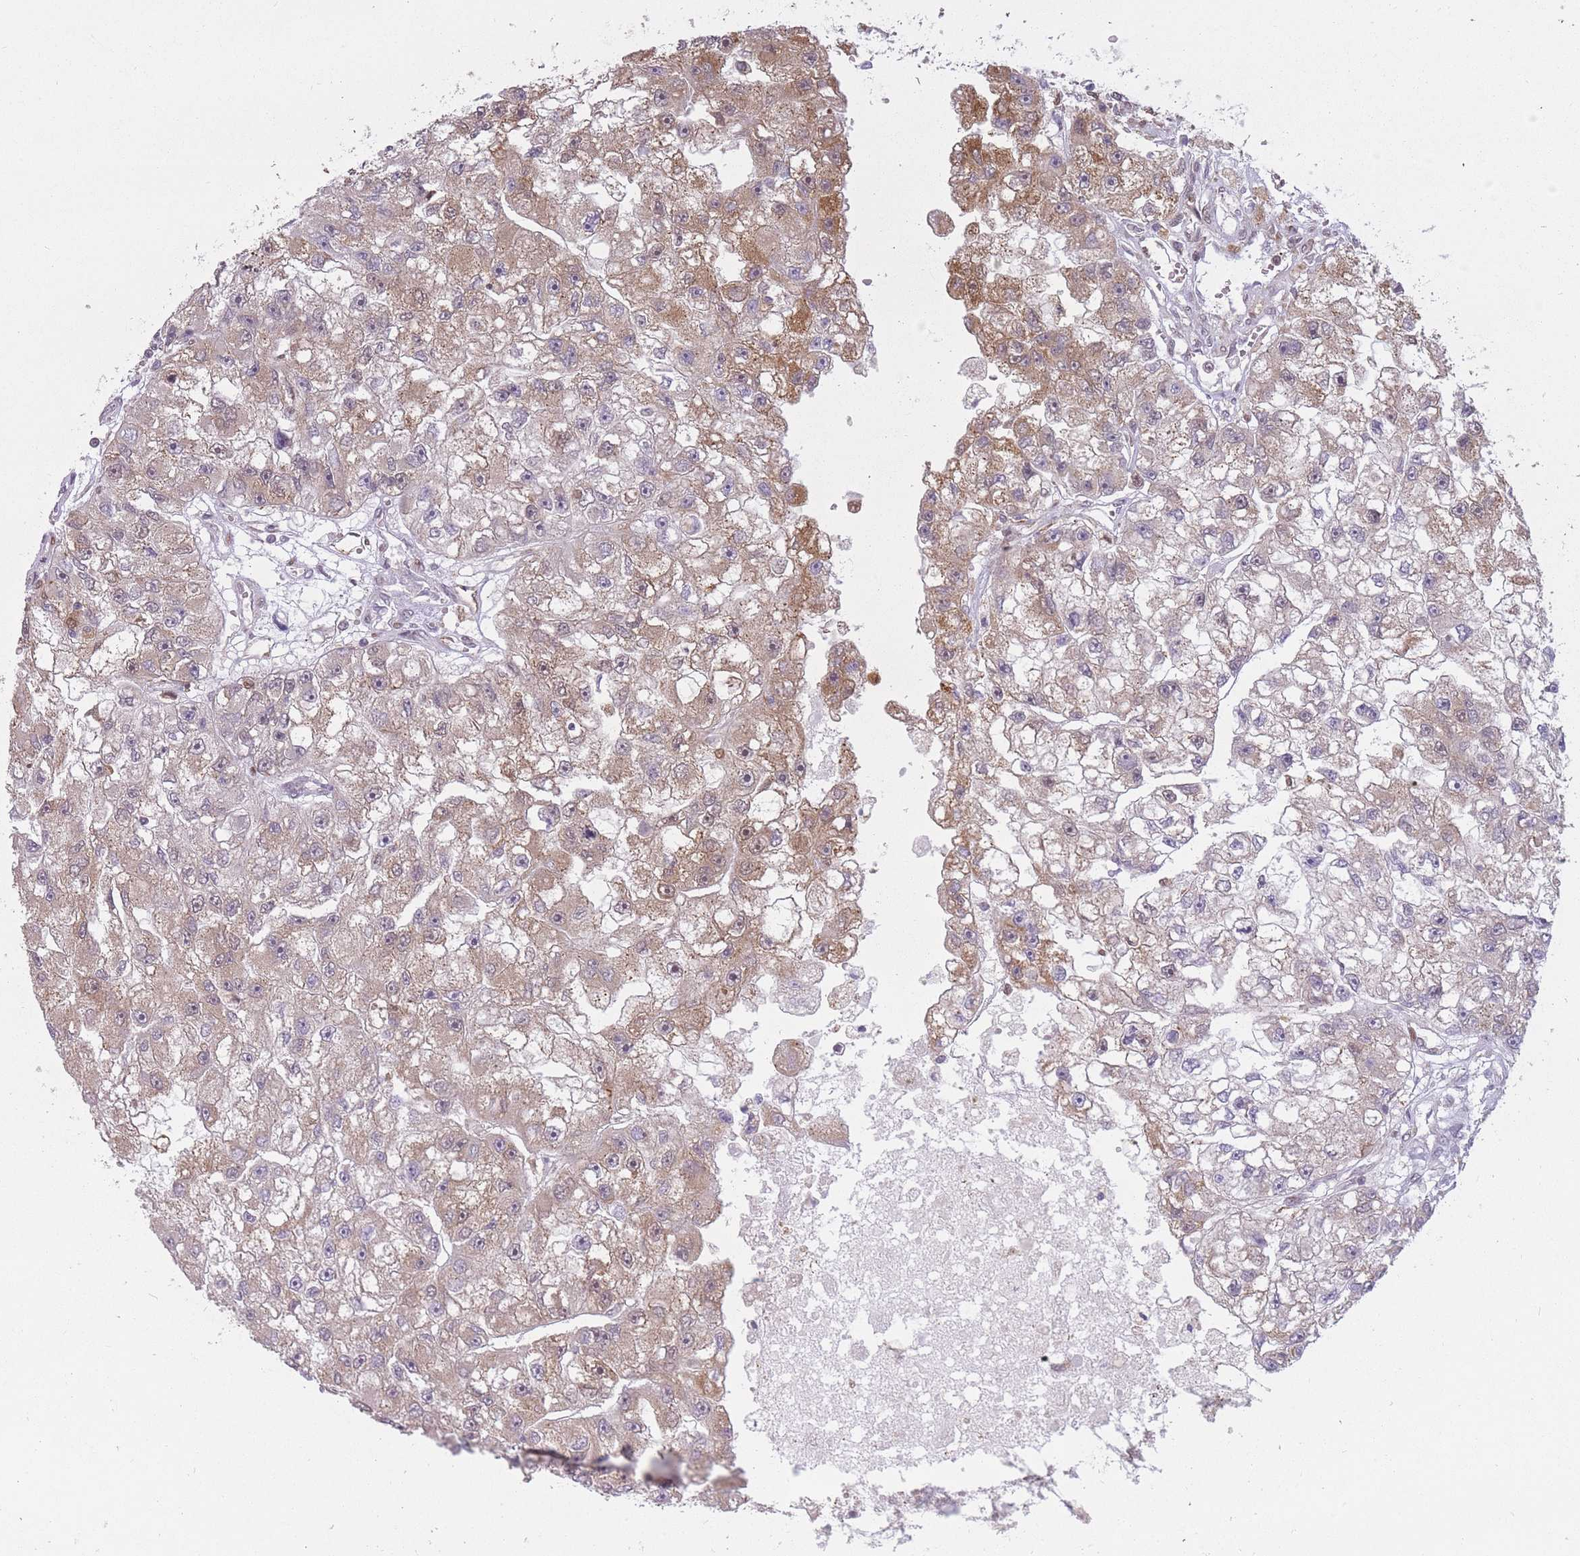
{"staining": {"intensity": "moderate", "quantity": "25%-75%", "location": "cytoplasmic/membranous"}, "tissue": "renal cancer", "cell_type": "Tumor cells", "image_type": "cancer", "snomed": [{"axis": "morphology", "description": "Adenocarcinoma, NOS"}, {"axis": "topography", "description": "Kidney"}], "caption": "Protein expression analysis of human adenocarcinoma (renal) reveals moderate cytoplasmic/membranous positivity in about 25%-75% of tumor cells. (Brightfield microscopy of DAB IHC at high magnification).", "gene": "LGALS9", "patient": {"sex": "male", "age": 63}}